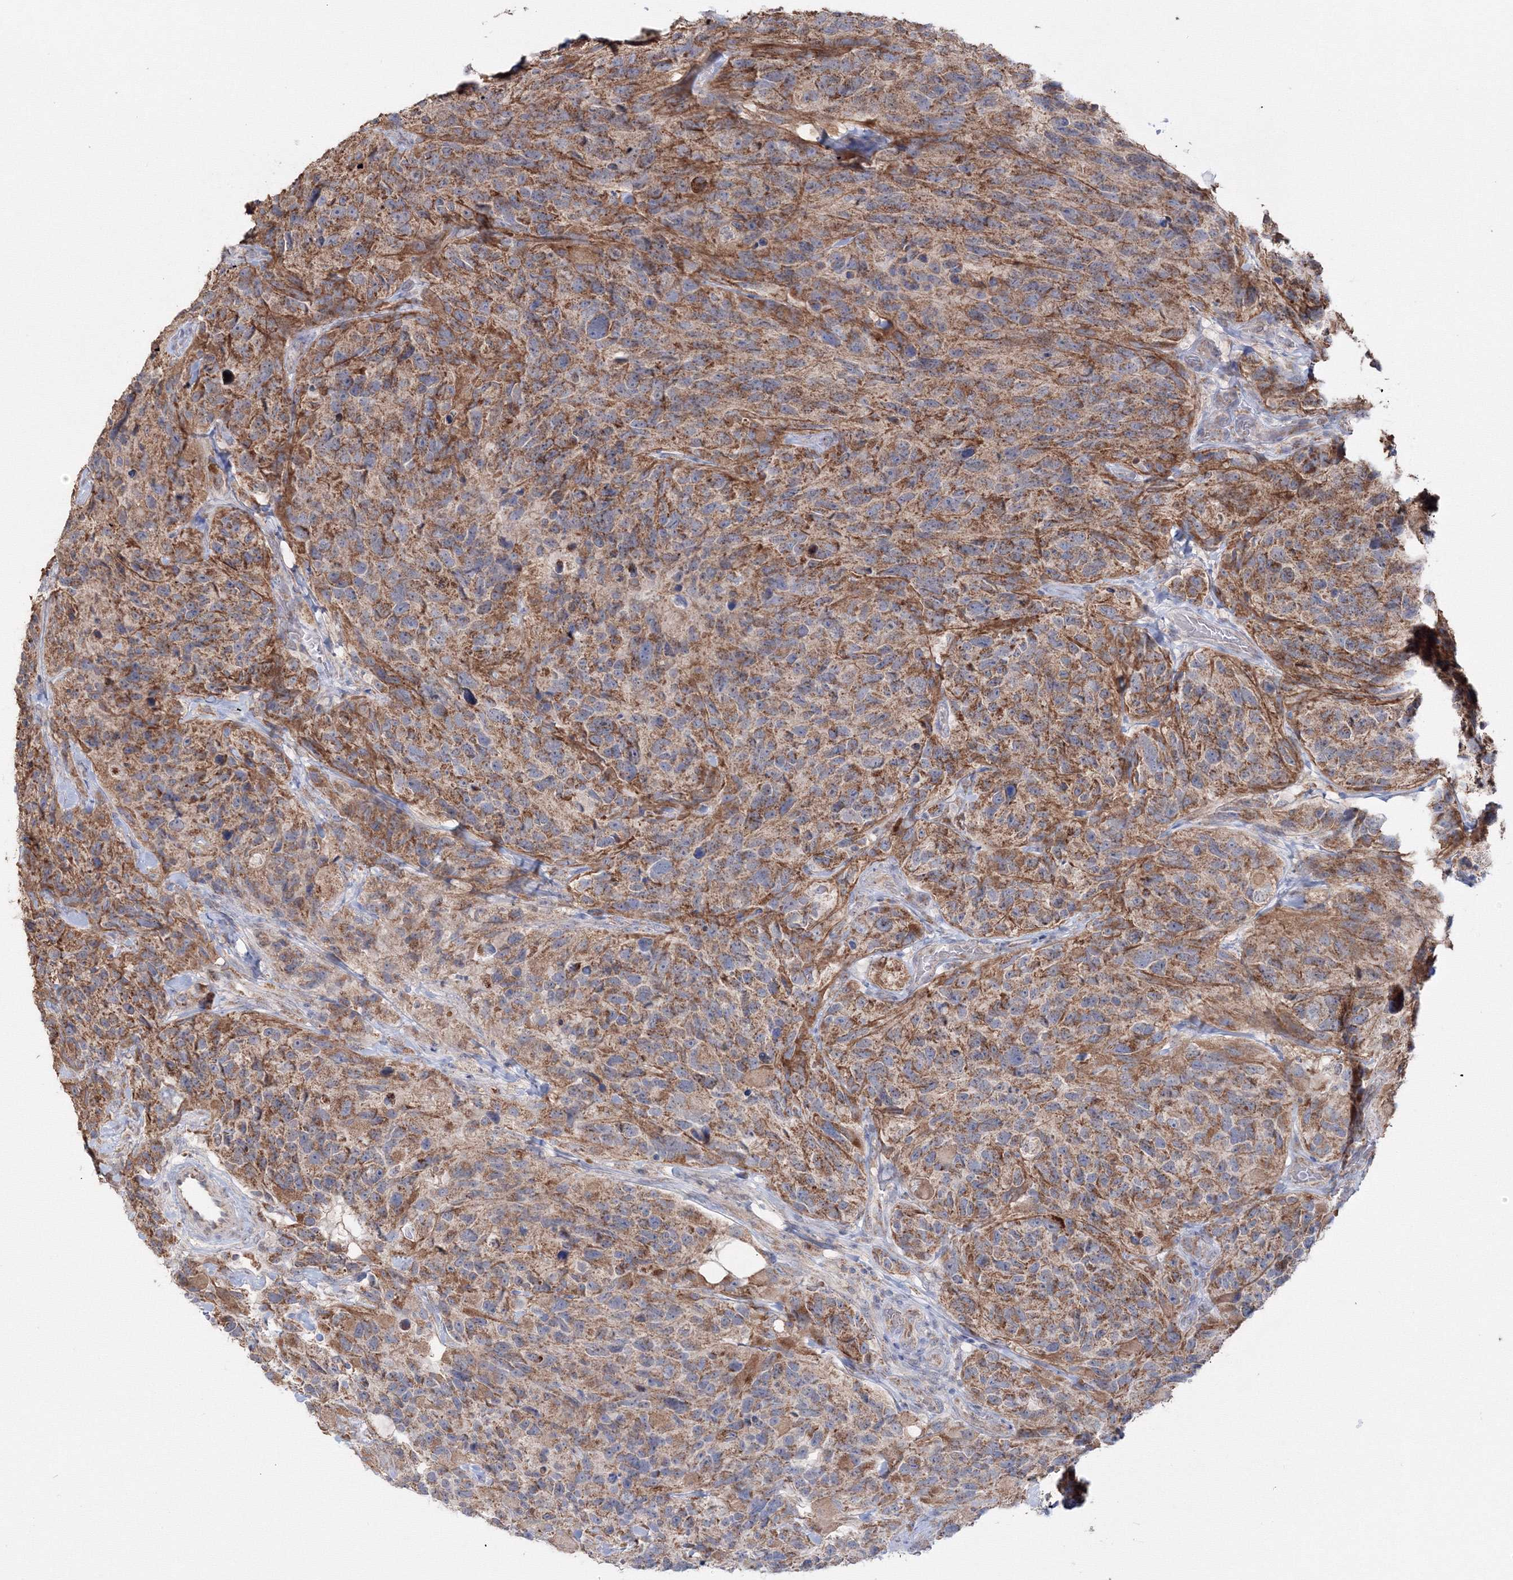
{"staining": {"intensity": "weak", "quantity": "25%-75%", "location": "cytoplasmic/membranous"}, "tissue": "glioma", "cell_type": "Tumor cells", "image_type": "cancer", "snomed": [{"axis": "morphology", "description": "Glioma, malignant, High grade"}, {"axis": "topography", "description": "Brain"}], "caption": "Human high-grade glioma (malignant) stained with a brown dye demonstrates weak cytoplasmic/membranous positive expression in approximately 25%-75% of tumor cells.", "gene": "PEX13", "patient": {"sex": "male", "age": 69}}